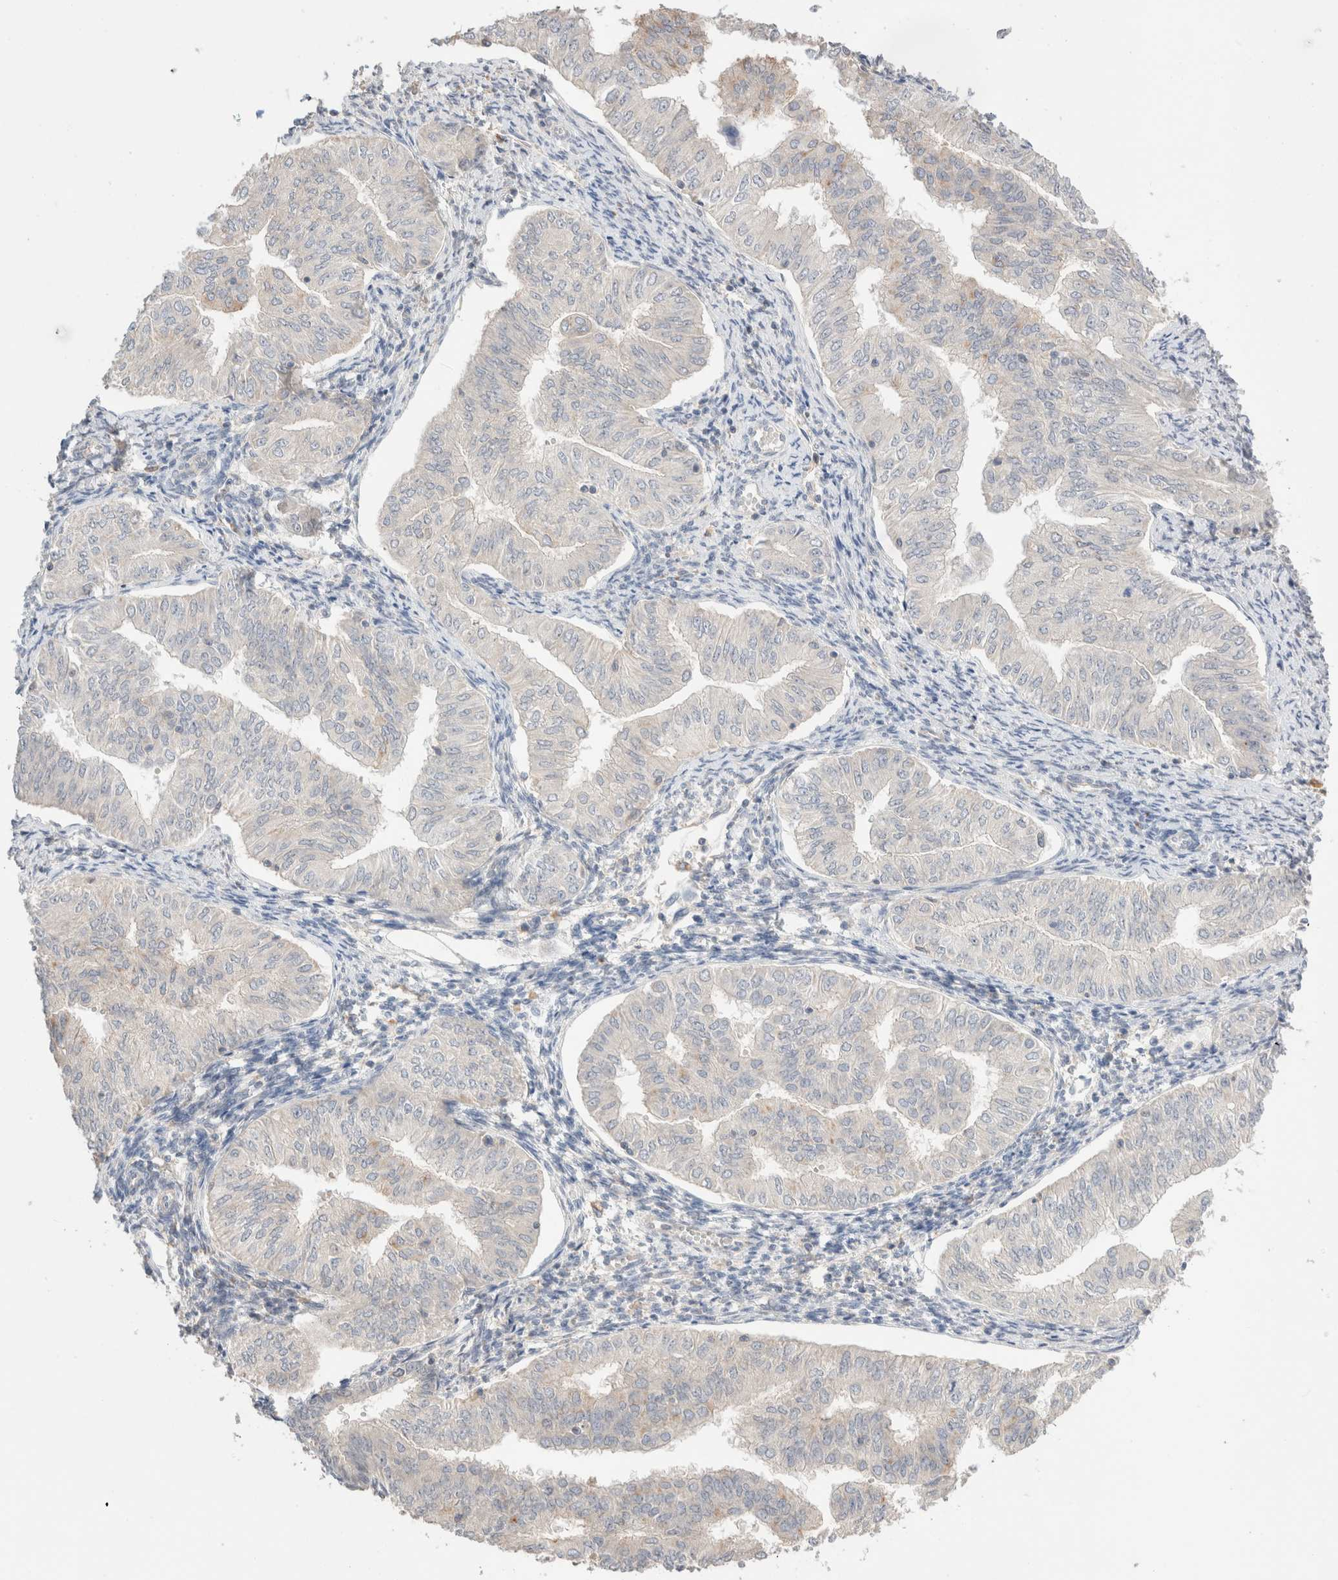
{"staining": {"intensity": "negative", "quantity": "none", "location": "none"}, "tissue": "endometrial cancer", "cell_type": "Tumor cells", "image_type": "cancer", "snomed": [{"axis": "morphology", "description": "Normal tissue, NOS"}, {"axis": "morphology", "description": "Adenocarcinoma, NOS"}, {"axis": "topography", "description": "Endometrium"}], "caption": "An image of endometrial cancer (adenocarcinoma) stained for a protein shows no brown staining in tumor cells.", "gene": "TRIM41", "patient": {"sex": "female", "age": 53}}